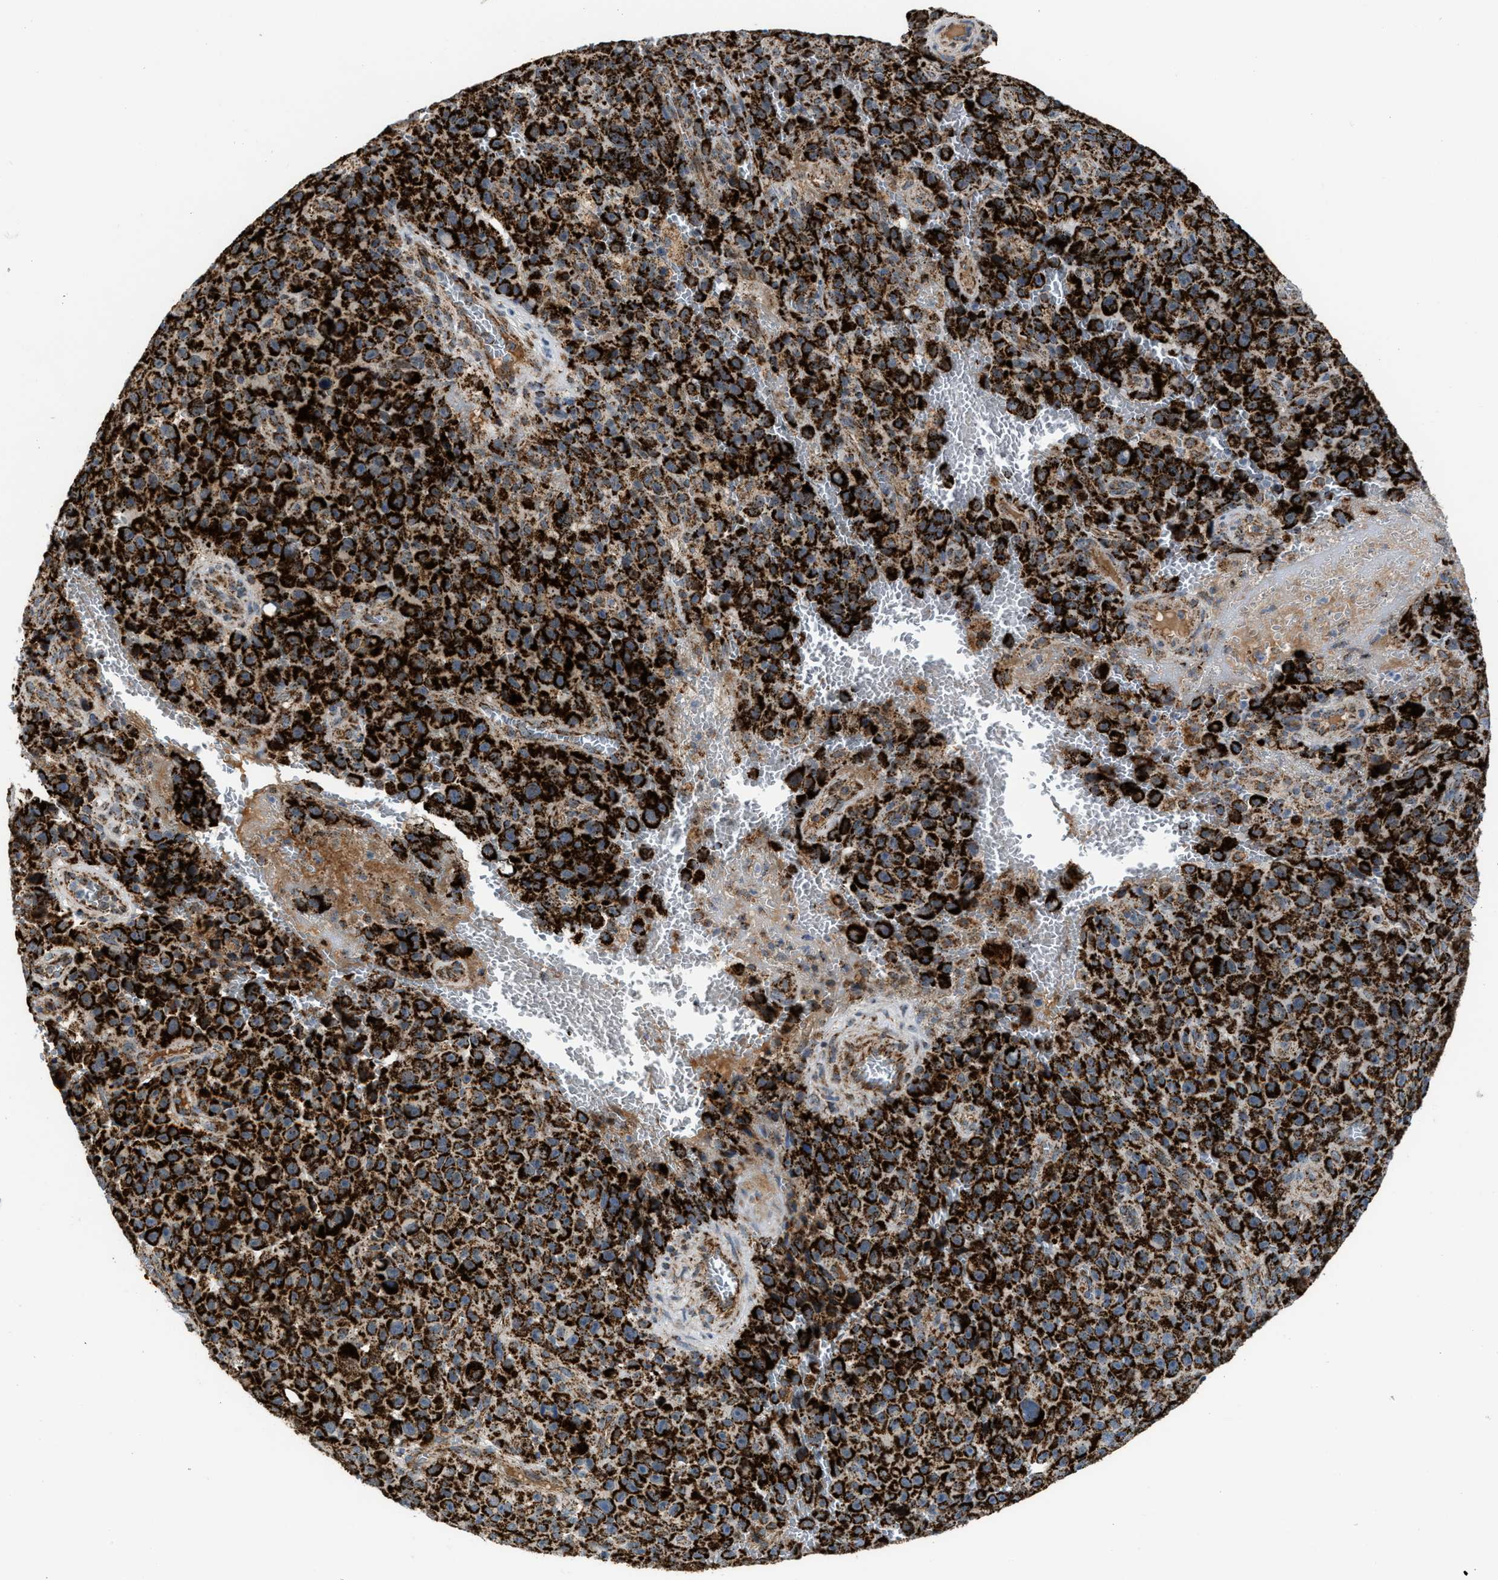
{"staining": {"intensity": "strong", "quantity": ">75%", "location": "cytoplasmic/membranous"}, "tissue": "melanoma", "cell_type": "Tumor cells", "image_type": "cancer", "snomed": [{"axis": "morphology", "description": "Malignant melanoma, NOS"}, {"axis": "topography", "description": "Skin"}], "caption": "The micrograph exhibits staining of malignant melanoma, revealing strong cytoplasmic/membranous protein positivity (brown color) within tumor cells.", "gene": "PMPCA", "patient": {"sex": "female", "age": 82}}